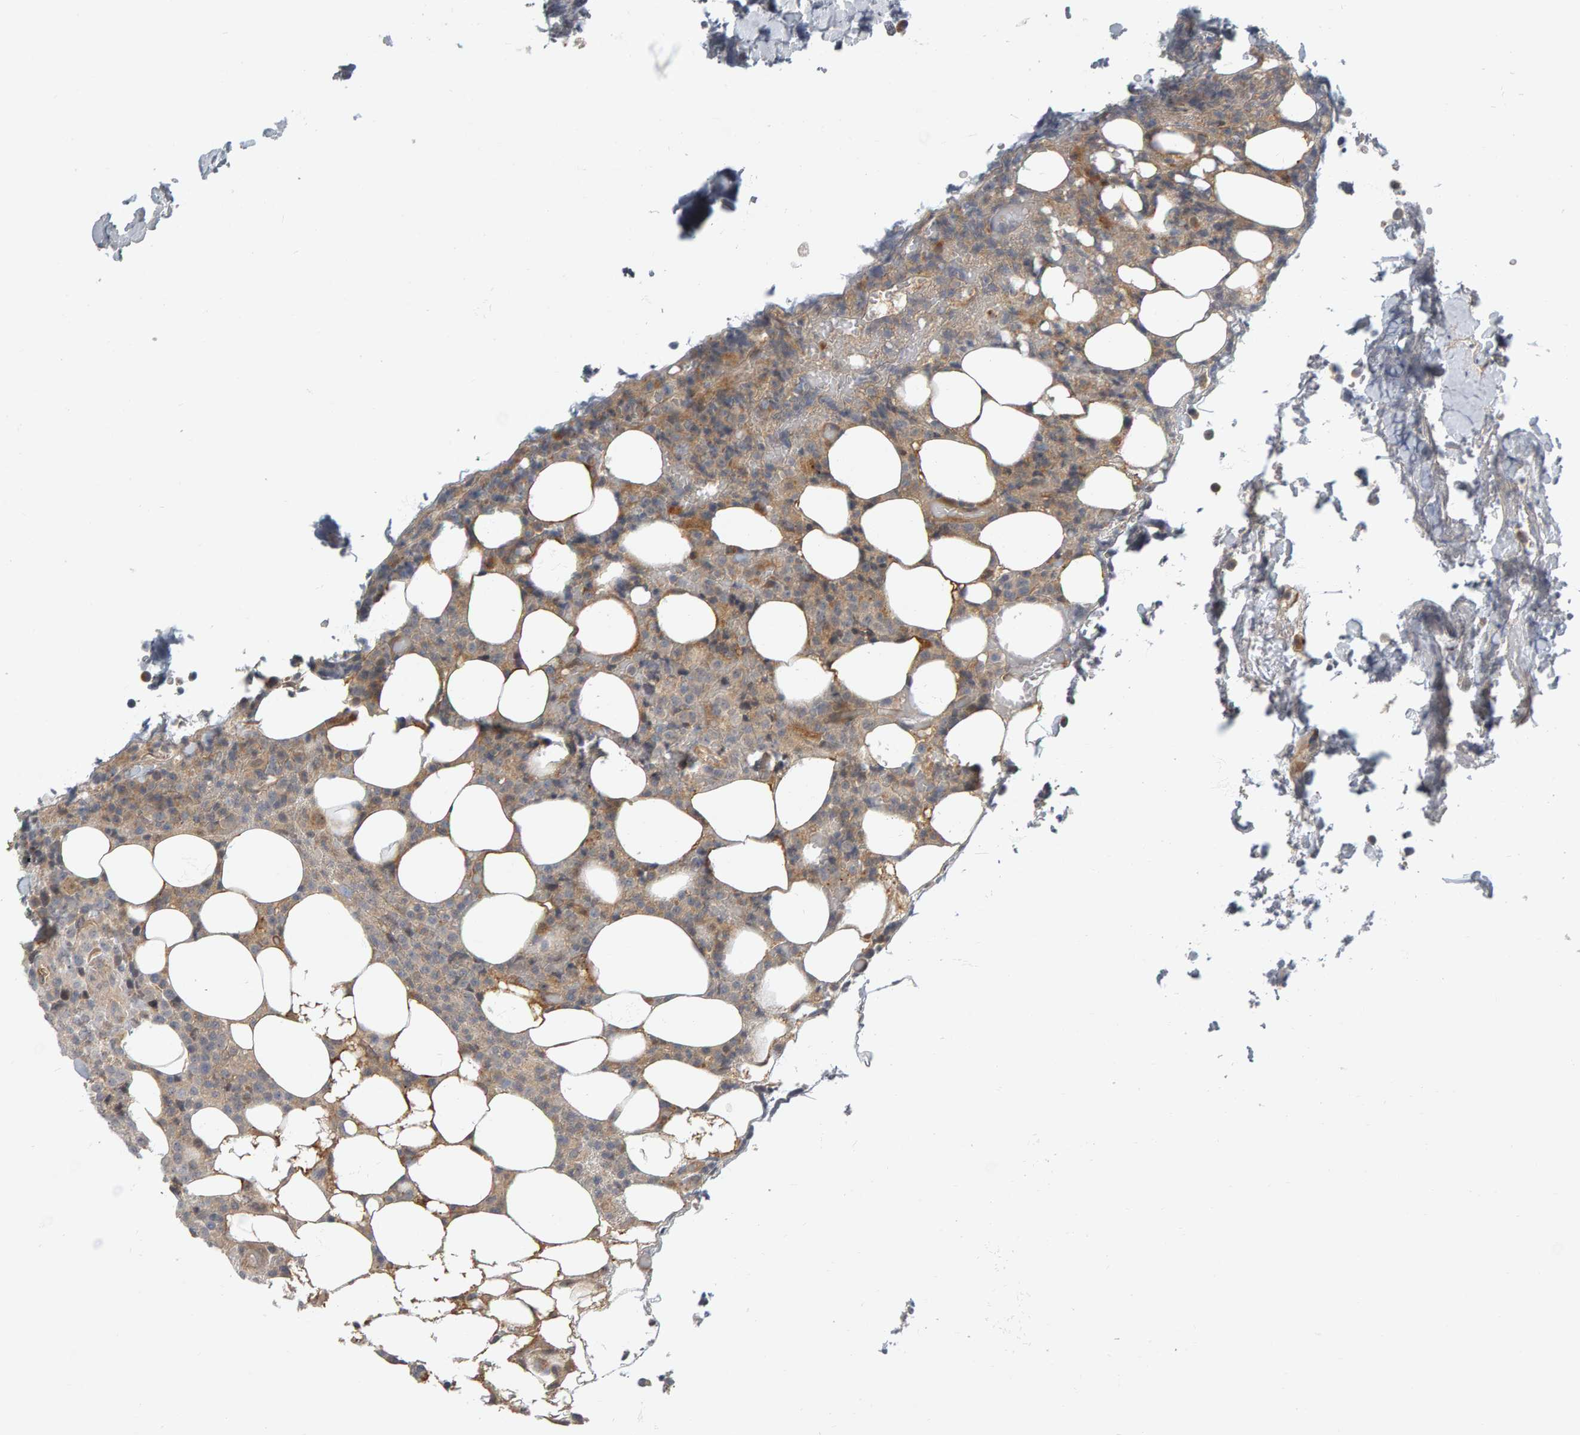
{"staining": {"intensity": "weak", "quantity": "<25%", "location": "cytoplasmic/membranous"}, "tissue": "lymphoma", "cell_type": "Tumor cells", "image_type": "cancer", "snomed": [{"axis": "morphology", "description": "Malignant lymphoma, non-Hodgkin's type, High grade"}, {"axis": "topography", "description": "Lymph node"}], "caption": "DAB (3,3'-diaminobenzidine) immunohistochemical staining of lymphoma demonstrates no significant staining in tumor cells.", "gene": "ZNF160", "patient": {"sex": "male", "age": 13}}